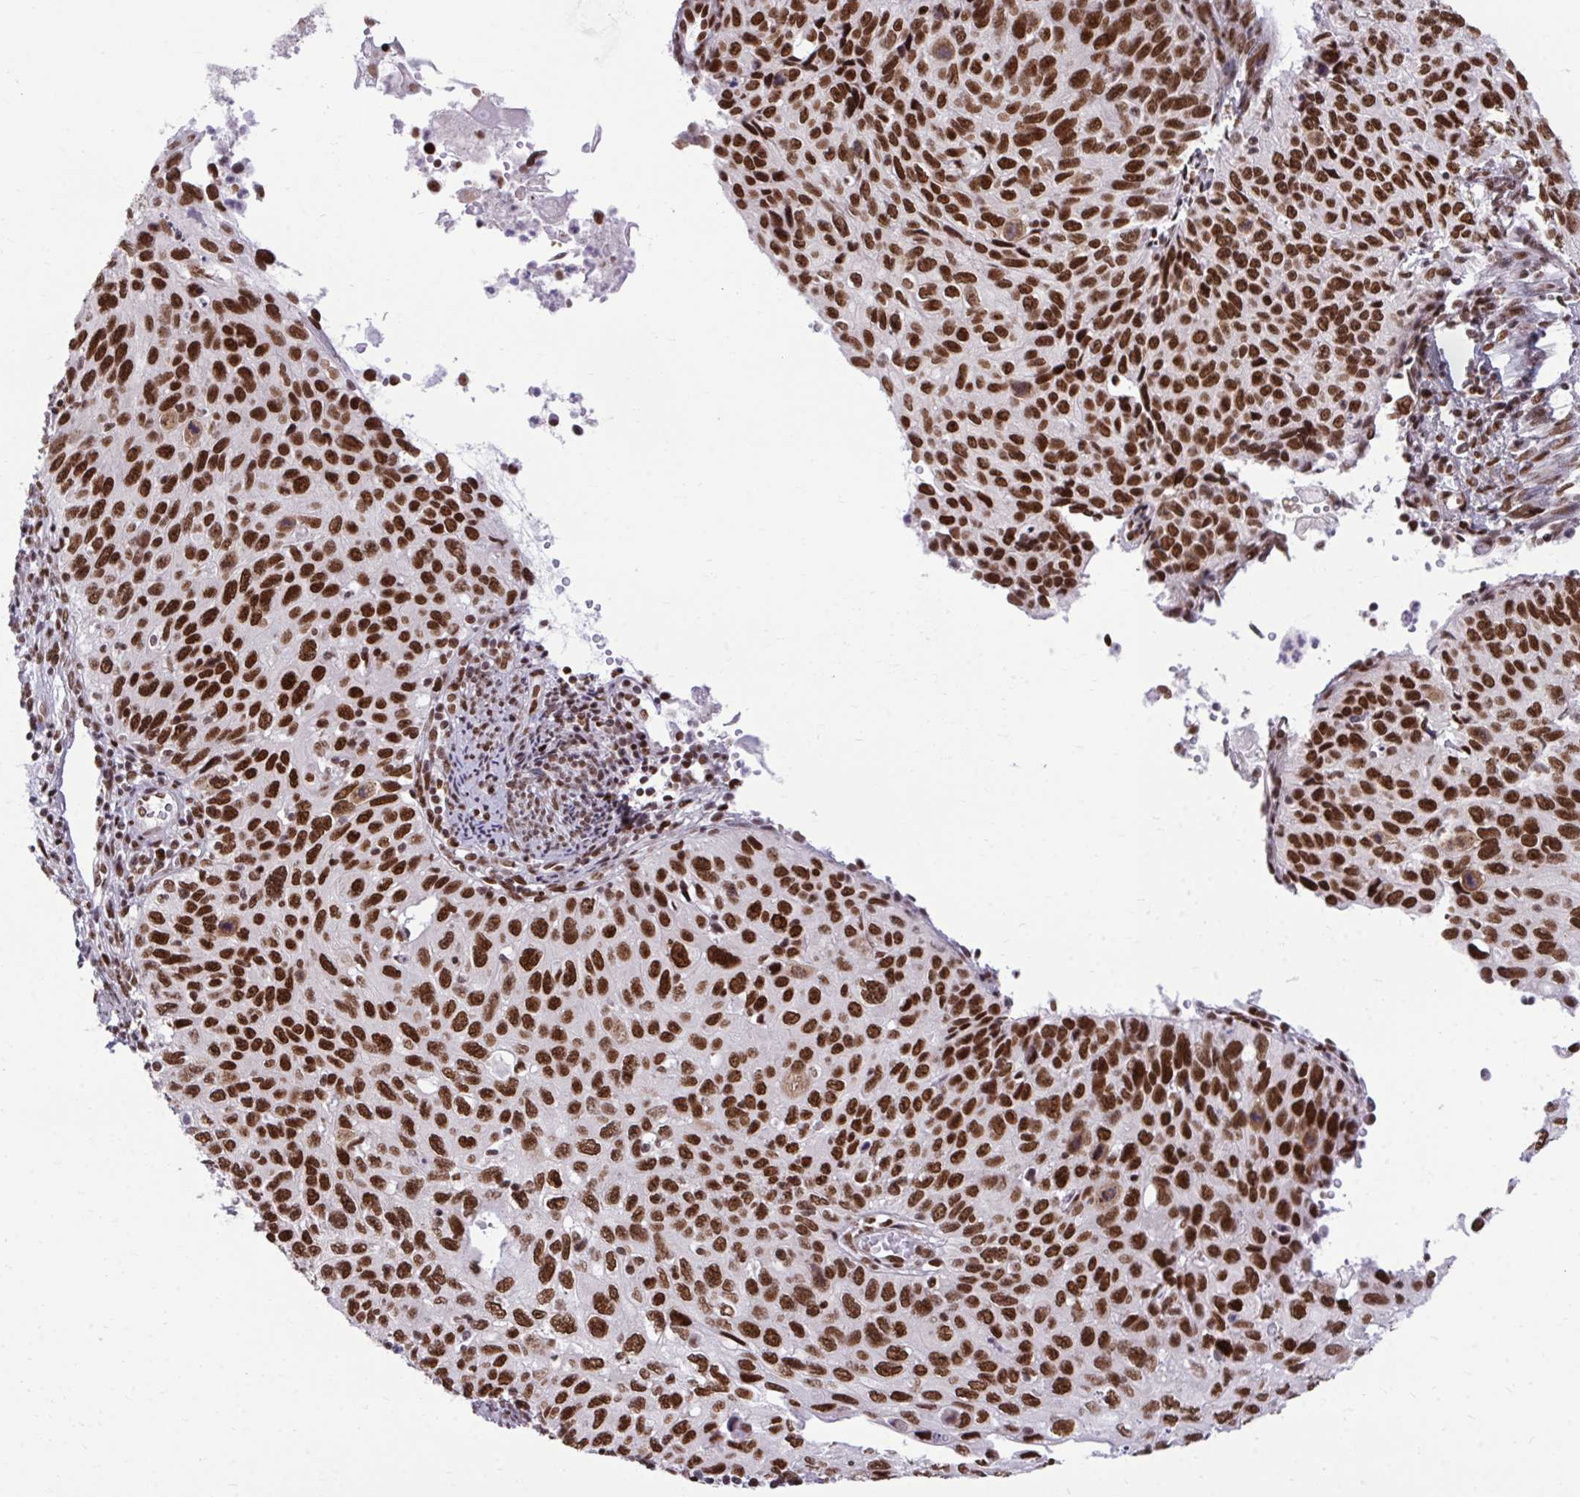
{"staining": {"intensity": "strong", "quantity": ">75%", "location": "nuclear"}, "tissue": "cervical cancer", "cell_type": "Tumor cells", "image_type": "cancer", "snomed": [{"axis": "morphology", "description": "Squamous cell carcinoma, NOS"}, {"axis": "topography", "description": "Cervix"}], "caption": "Immunohistochemical staining of cervical squamous cell carcinoma demonstrates high levels of strong nuclear protein positivity in approximately >75% of tumor cells.", "gene": "CDYL", "patient": {"sex": "female", "age": 70}}